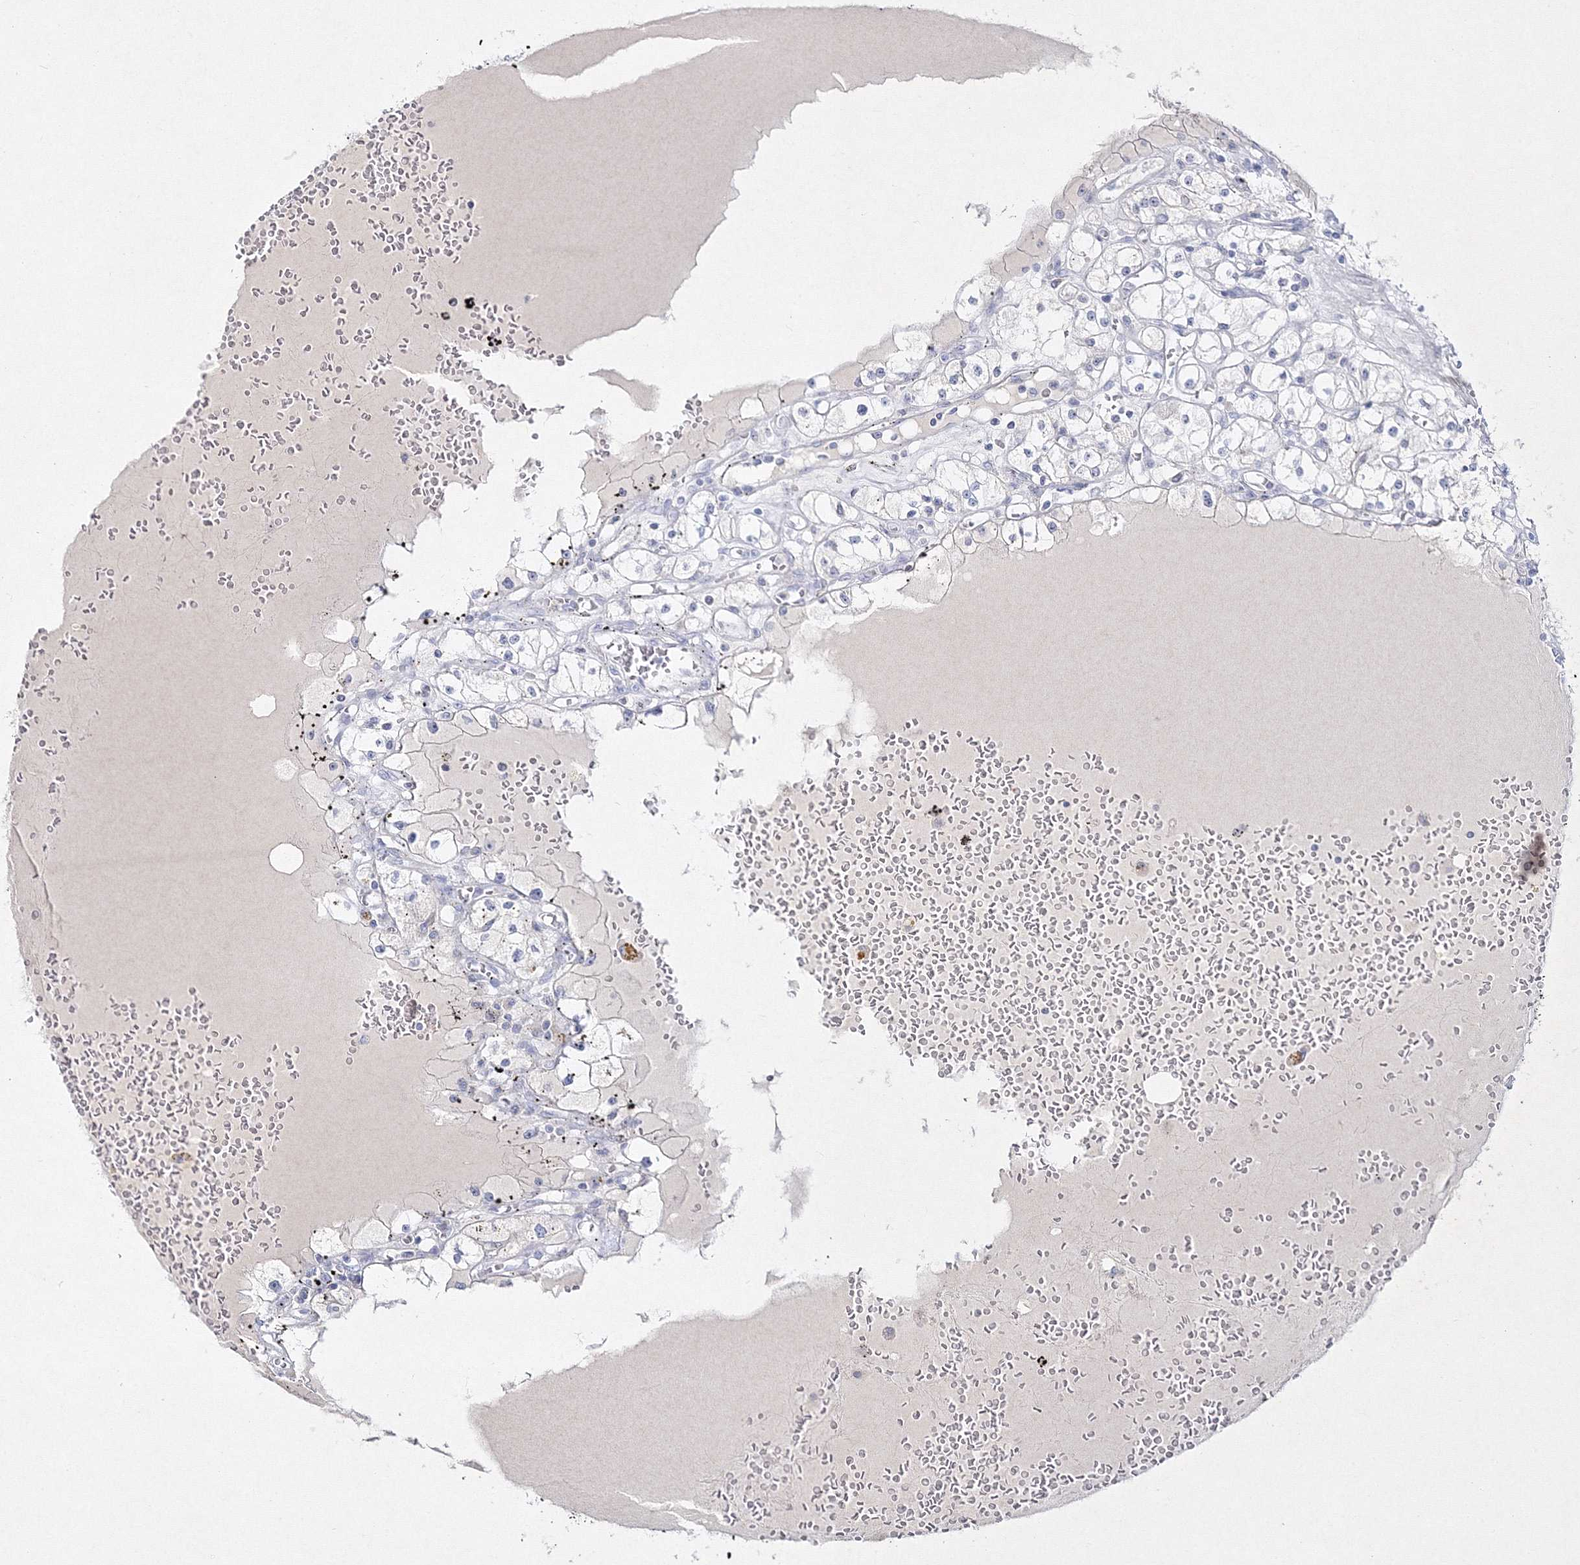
{"staining": {"intensity": "negative", "quantity": "none", "location": "none"}, "tissue": "renal cancer", "cell_type": "Tumor cells", "image_type": "cancer", "snomed": [{"axis": "morphology", "description": "Adenocarcinoma, NOS"}, {"axis": "topography", "description": "Kidney"}], "caption": "IHC micrograph of neoplastic tissue: human renal adenocarcinoma stained with DAB reveals no significant protein positivity in tumor cells.", "gene": "NEU4", "patient": {"sex": "male", "age": 56}}